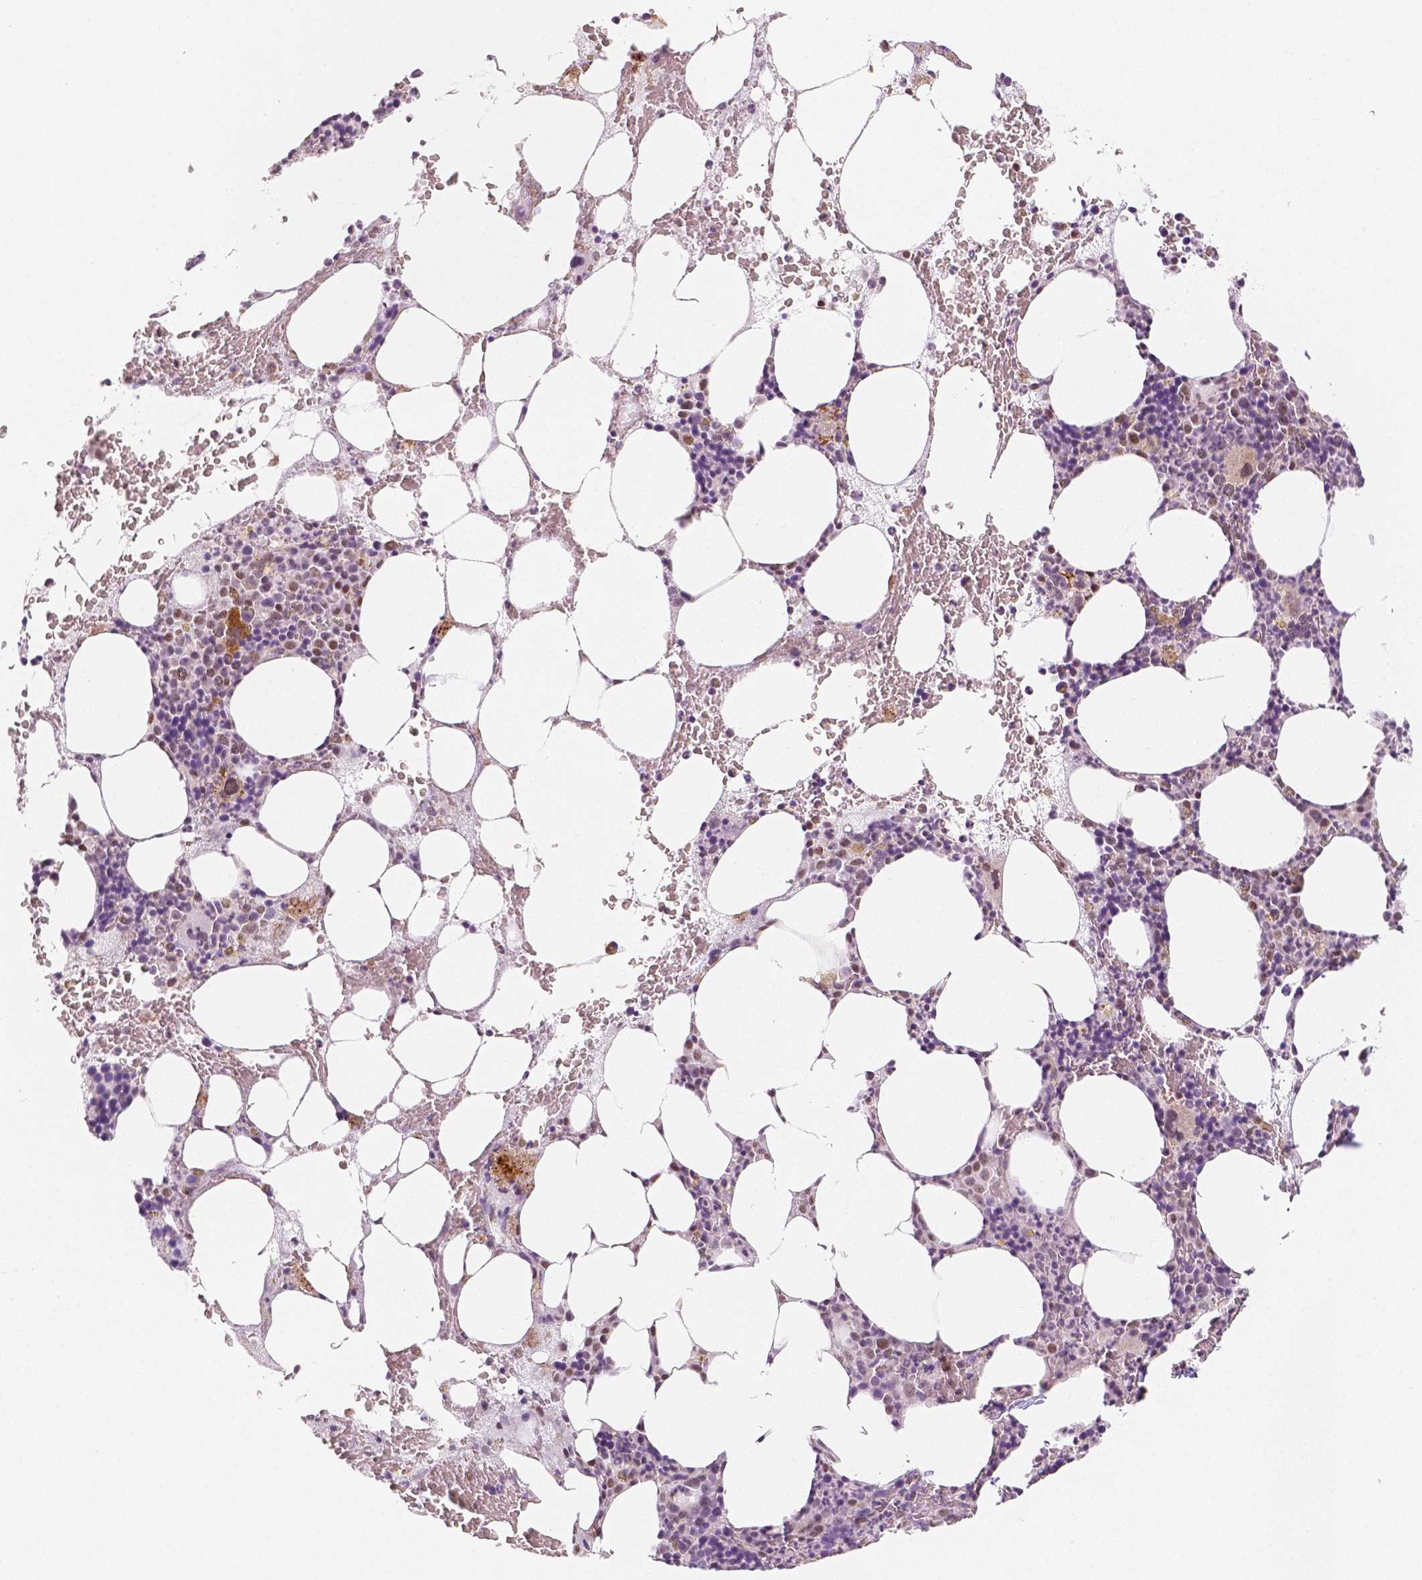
{"staining": {"intensity": "moderate", "quantity": "<25%", "location": "cytoplasmic/membranous"}, "tissue": "bone marrow", "cell_type": "Hematopoietic cells", "image_type": "normal", "snomed": [{"axis": "morphology", "description": "Normal tissue, NOS"}, {"axis": "topography", "description": "Bone marrow"}], "caption": "Protein expression analysis of normal bone marrow shows moderate cytoplasmic/membranous positivity in about <25% of hematopoietic cells.", "gene": "KDM5B", "patient": {"sex": "male", "age": 89}}